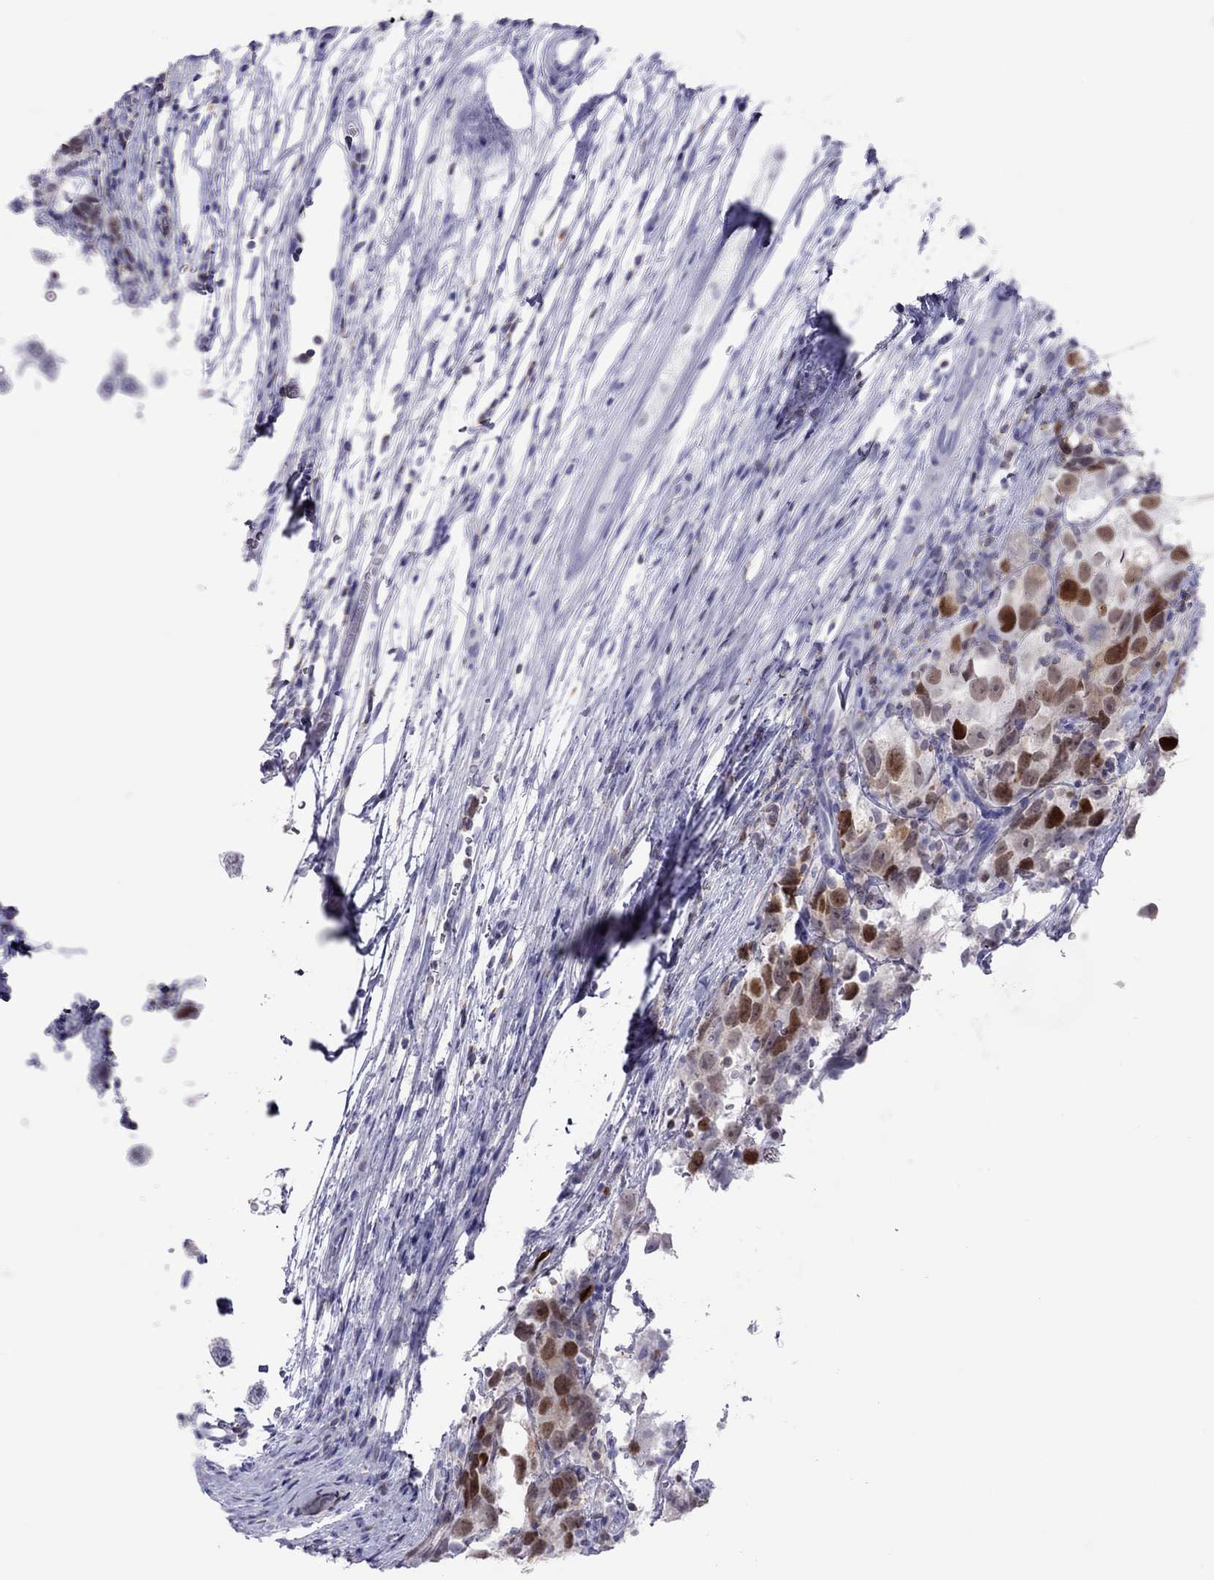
{"staining": {"intensity": "strong", "quantity": "<25%", "location": "nuclear"}, "tissue": "testis cancer", "cell_type": "Tumor cells", "image_type": "cancer", "snomed": [{"axis": "morphology", "description": "Seminoma, NOS"}, {"axis": "topography", "description": "Testis"}], "caption": "Protein staining shows strong nuclear expression in approximately <25% of tumor cells in testis cancer (seminoma).", "gene": "STAG3", "patient": {"sex": "male", "age": 26}}